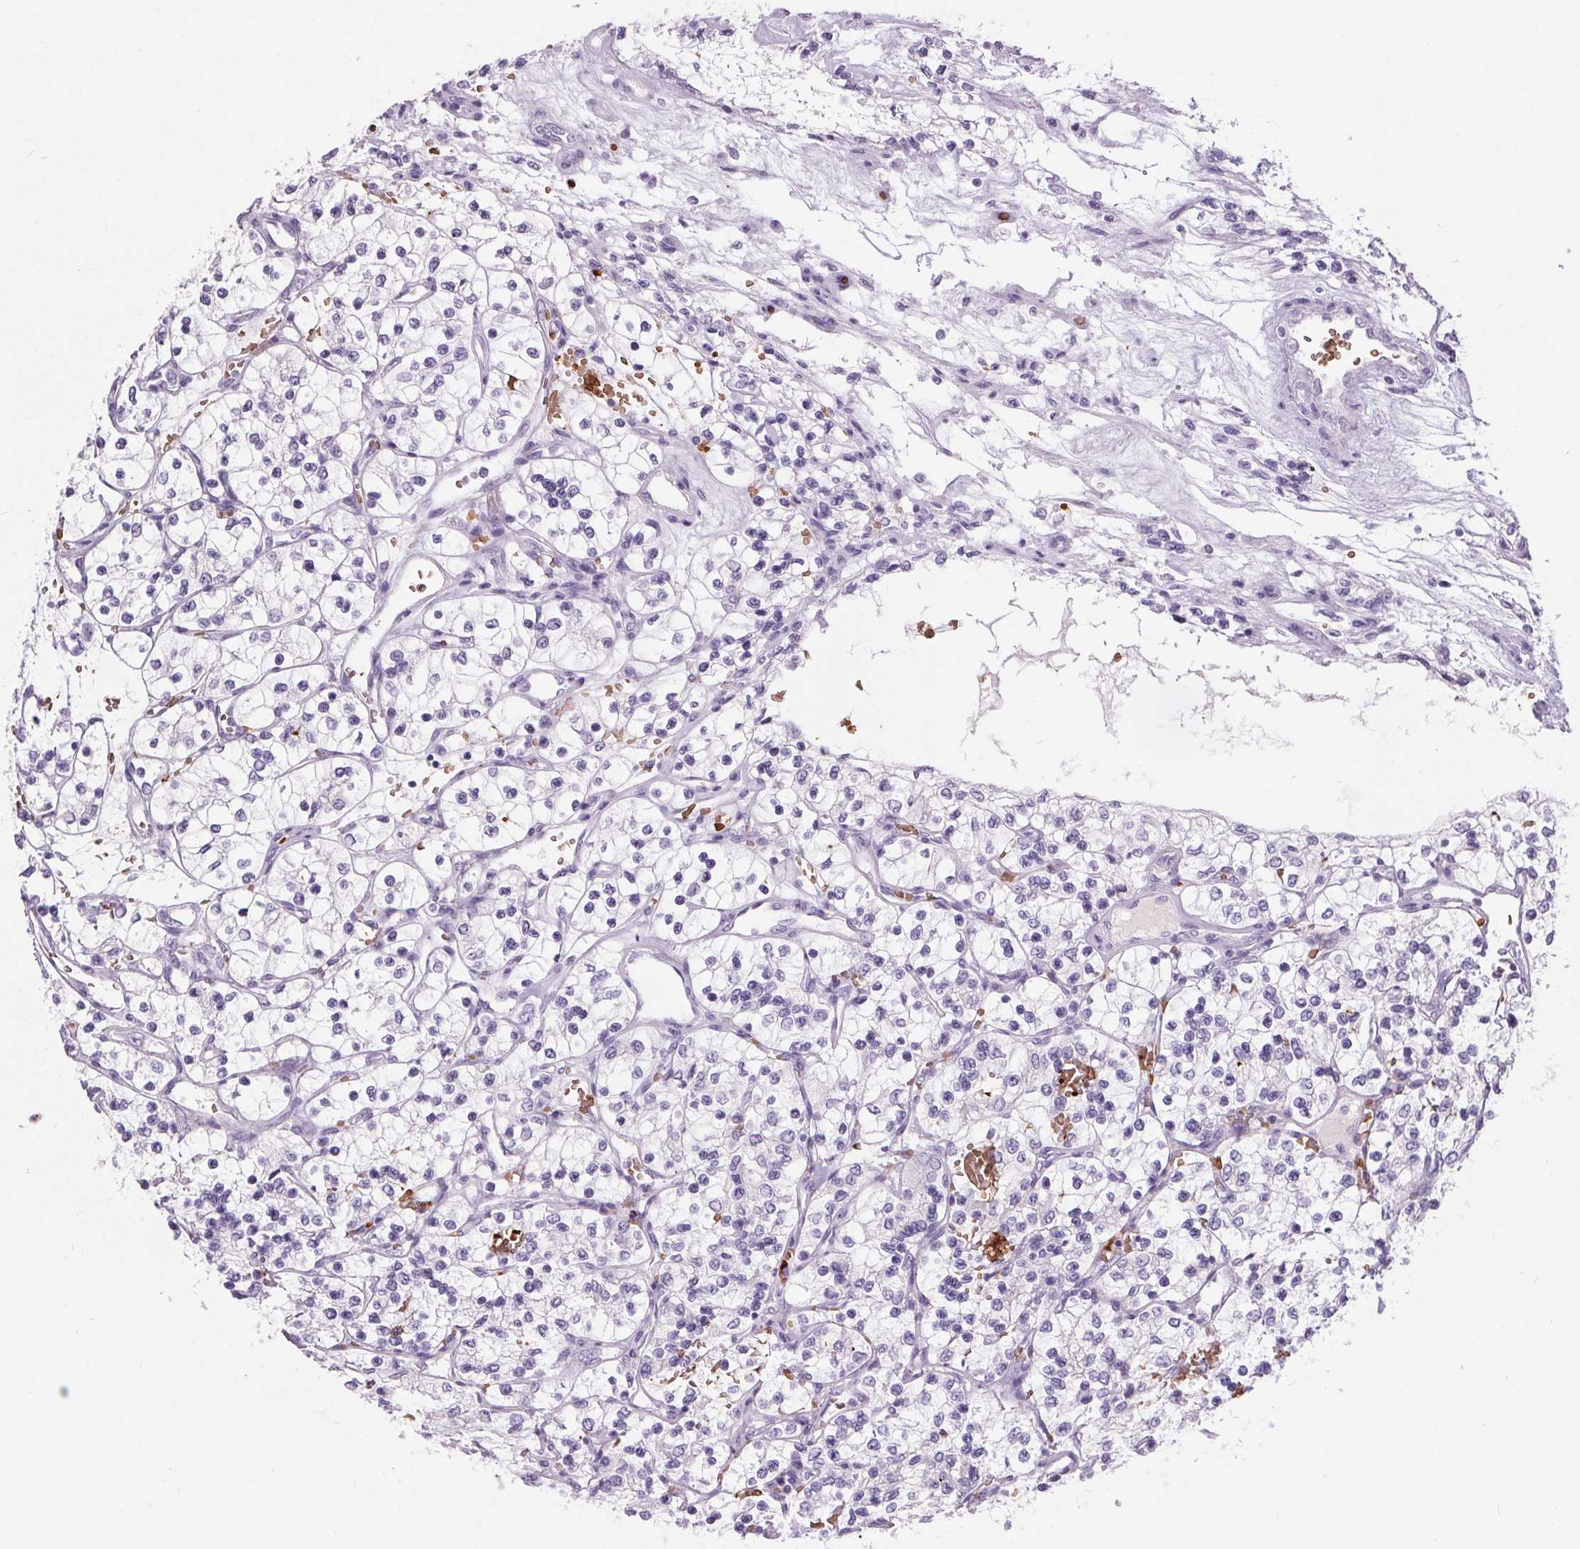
{"staining": {"intensity": "negative", "quantity": "none", "location": "none"}, "tissue": "renal cancer", "cell_type": "Tumor cells", "image_type": "cancer", "snomed": [{"axis": "morphology", "description": "Adenocarcinoma, NOS"}, {"axis": "topography", "description": "Kidney"}], "caption": "Micrograph shows no protein positivity in tumor cells of renal adenocarcinoma tissue.", "gene": "HBQ1", "patient": {"sex": "female", "age": 69}}